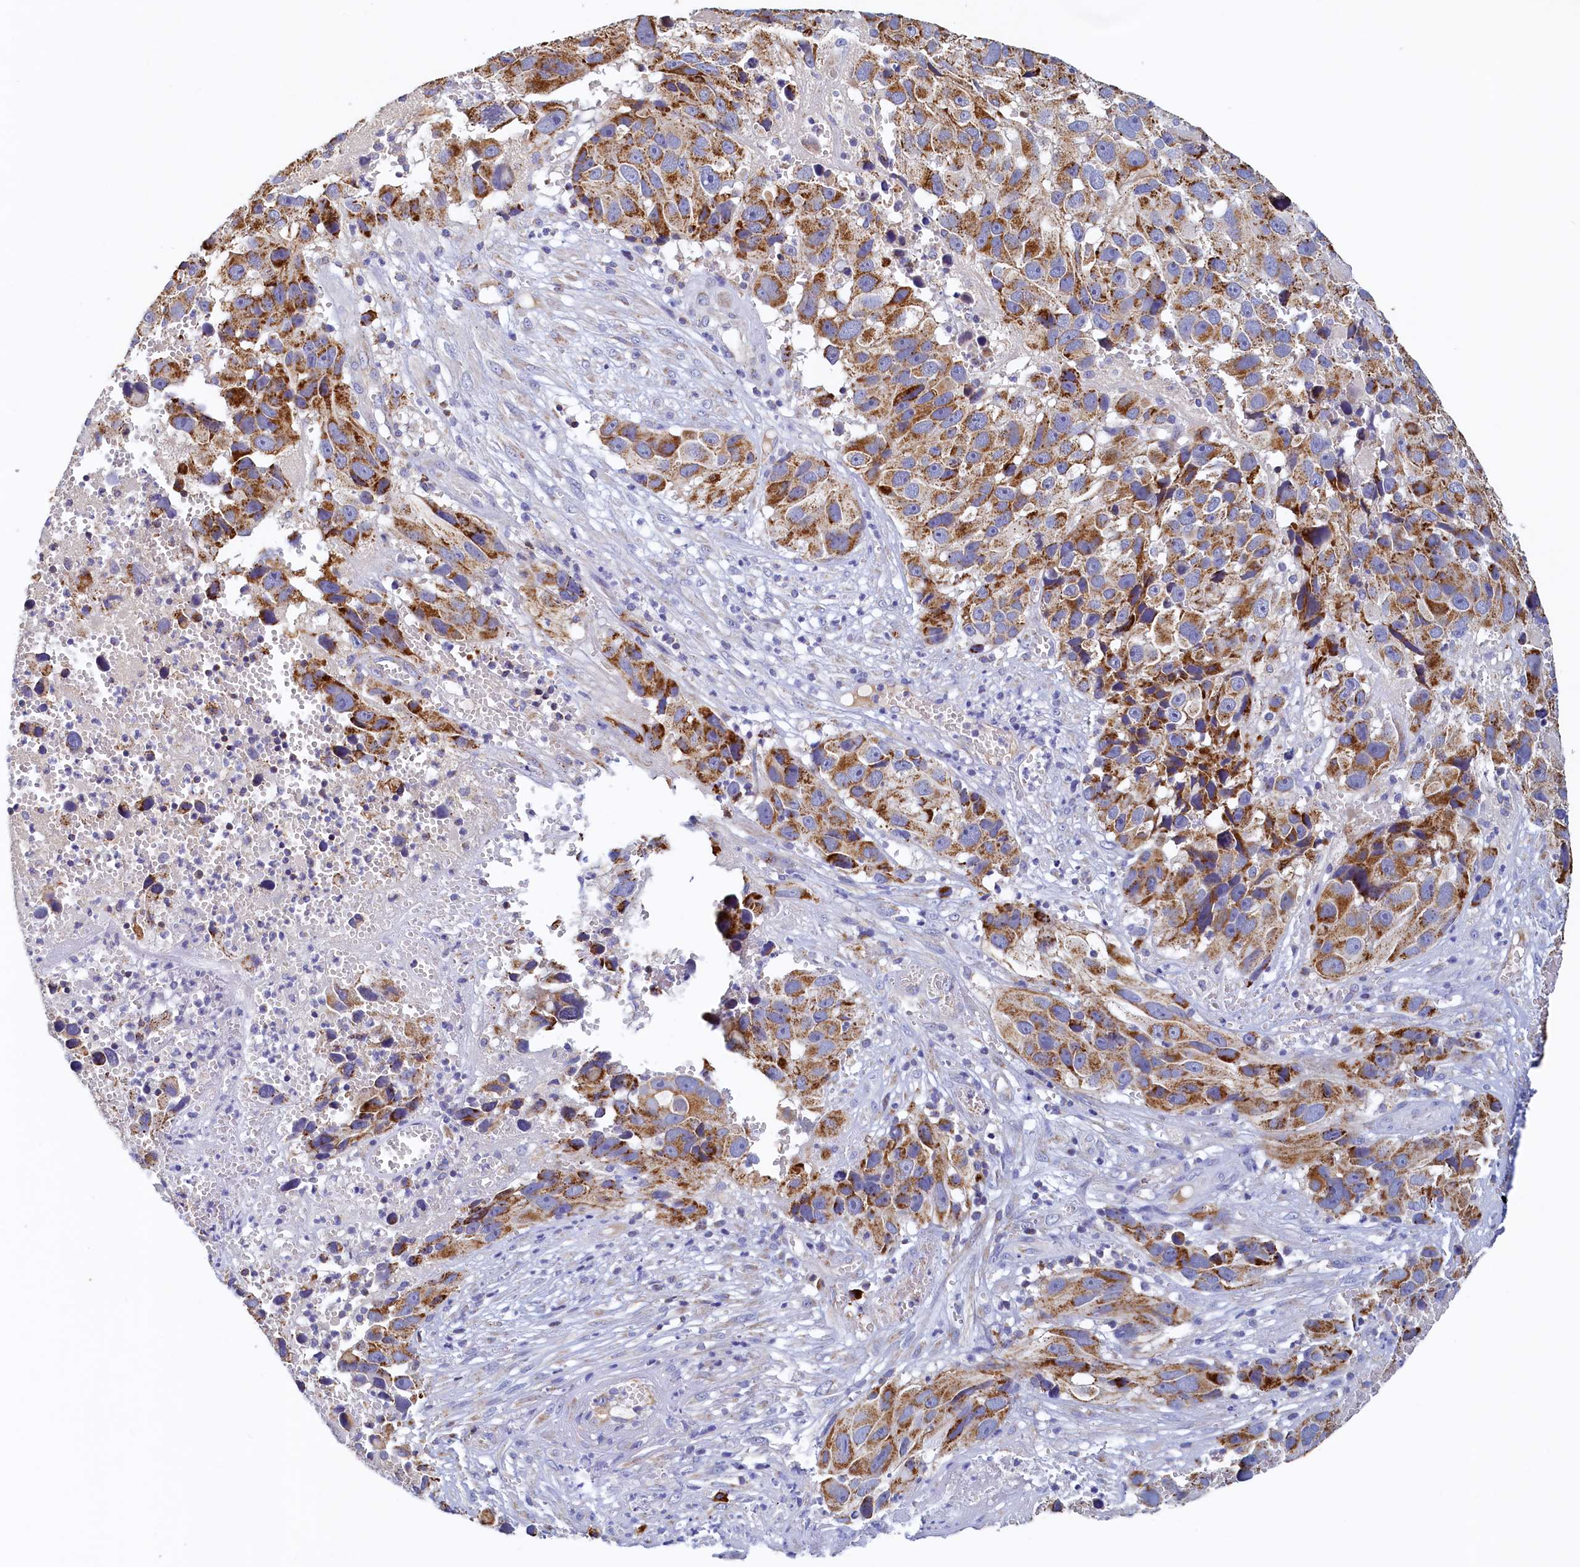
{"staining": {"intensity": "moderate", "quantity": ">75%", "location": "cytoplasmic/membranous"}, "tissue": "melanoma", "cell_type": "Tumor cells", "image_type": "cancer", "snomed": [{"axis": "morphology", "description": "Malignant melanoma, NOS"}, {"axis": "topography", "description": "Skin"}], "caption": "An immunohistochemistry (IHC) histopathology image of neoplastic tissue is shown. Protein staining in brown highlights moderate cytoplasmic/membranous positivity in melanoma within tumor cells.", "gene": "POC1A", "patient": {"sex": "male", "age": 84}}